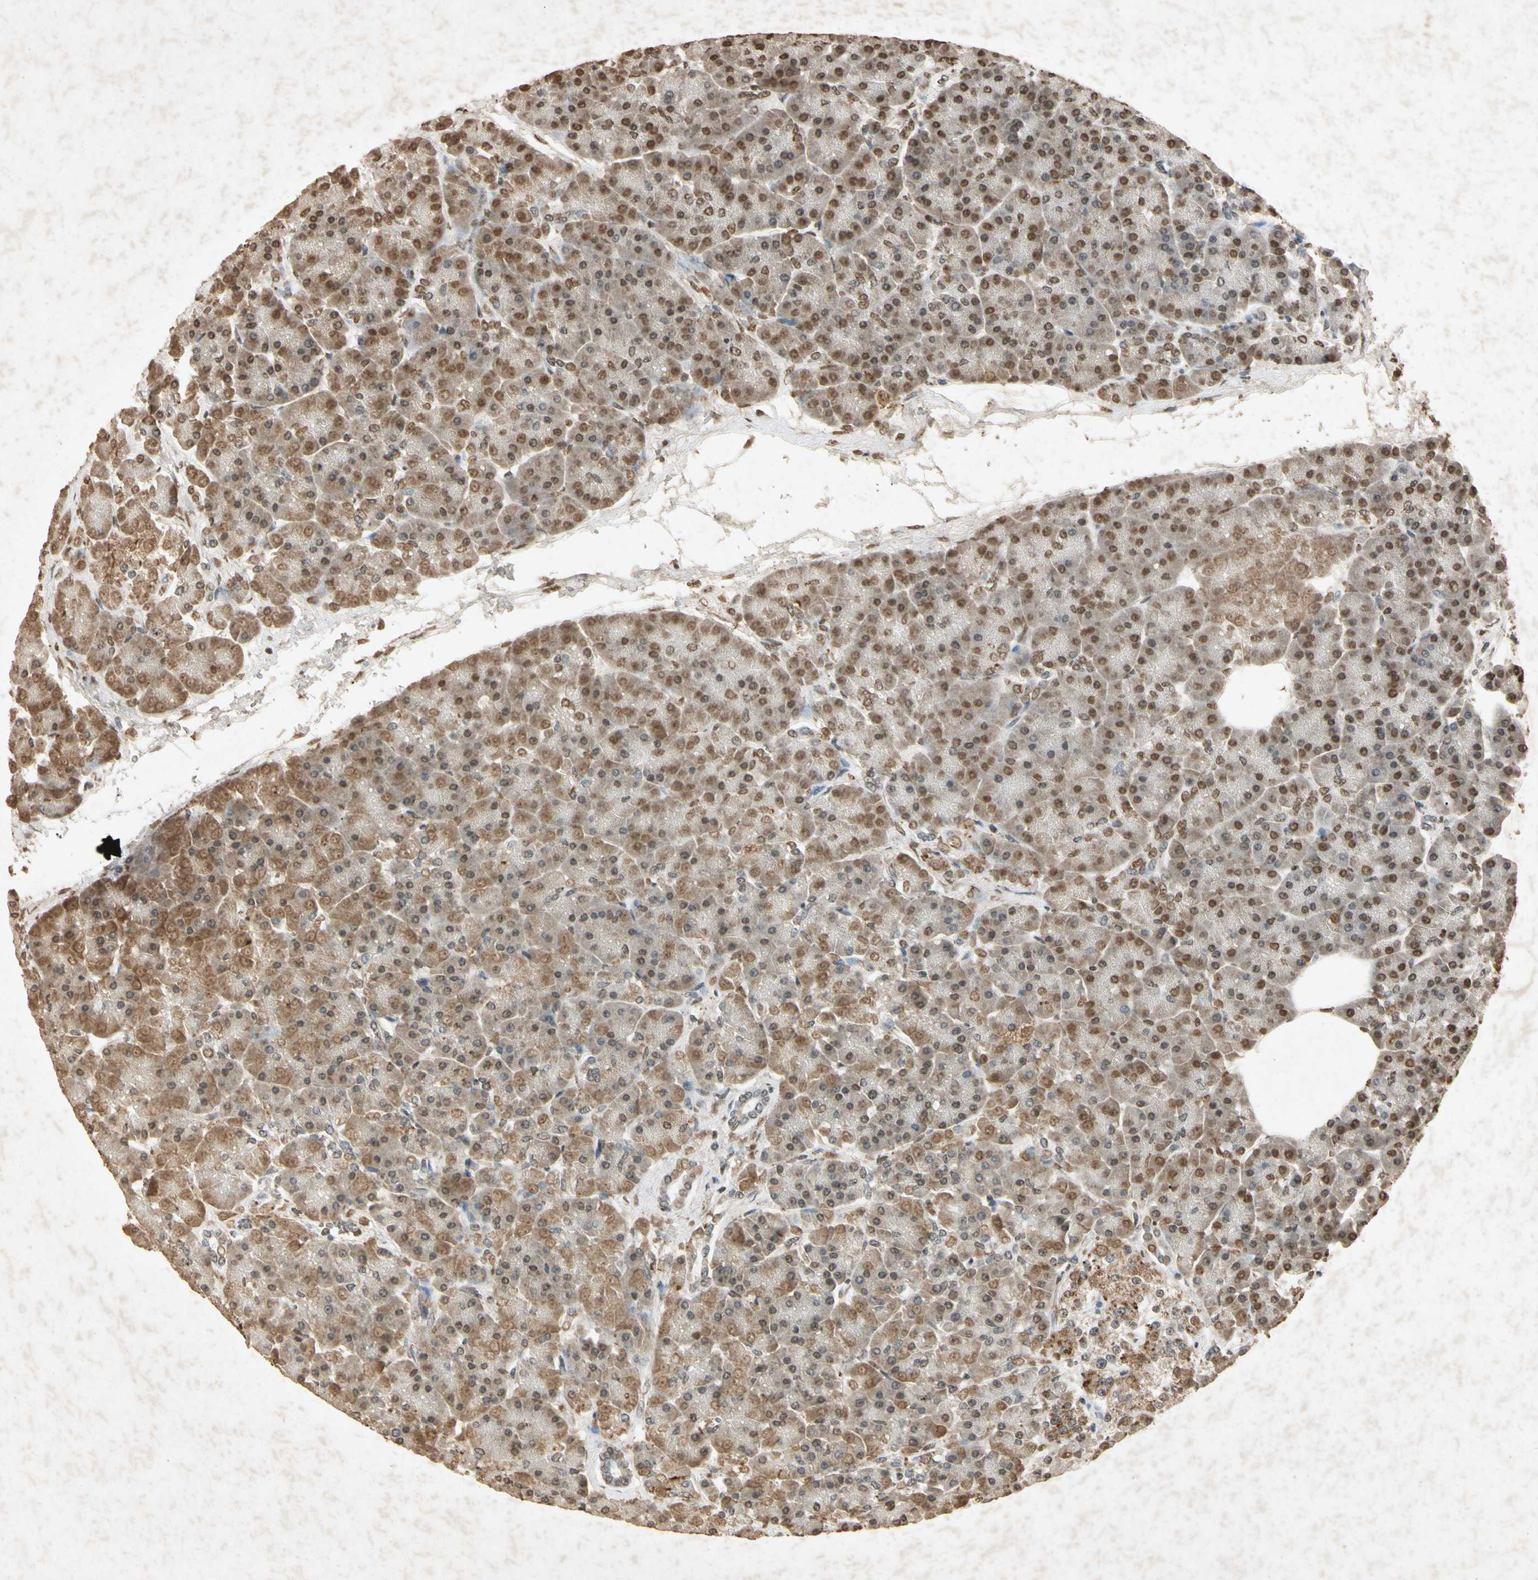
{"staining": {"intensity": "weak", "quantity": "25%-75%", "location": "cytoplasmic/membranous,nuclear"}, "tissue": "pancreas", "cell_type": "Exocrine glandular cells", "image_type": "normal", "snomed": [{"axis": "morphology", "description": "Normal tissue, NOS"}, {"axis": "topography", "description": "Pancreas"}], "caption": "This image shows immunohistochemistry staining of normal pancreas, with low weak cytoplasmic/membranous,nuclear positivity in about 25%-75% of exocrine glandular cells.", "gene": "MSRB1", "patient": {"sex": "female", "age": 70}}